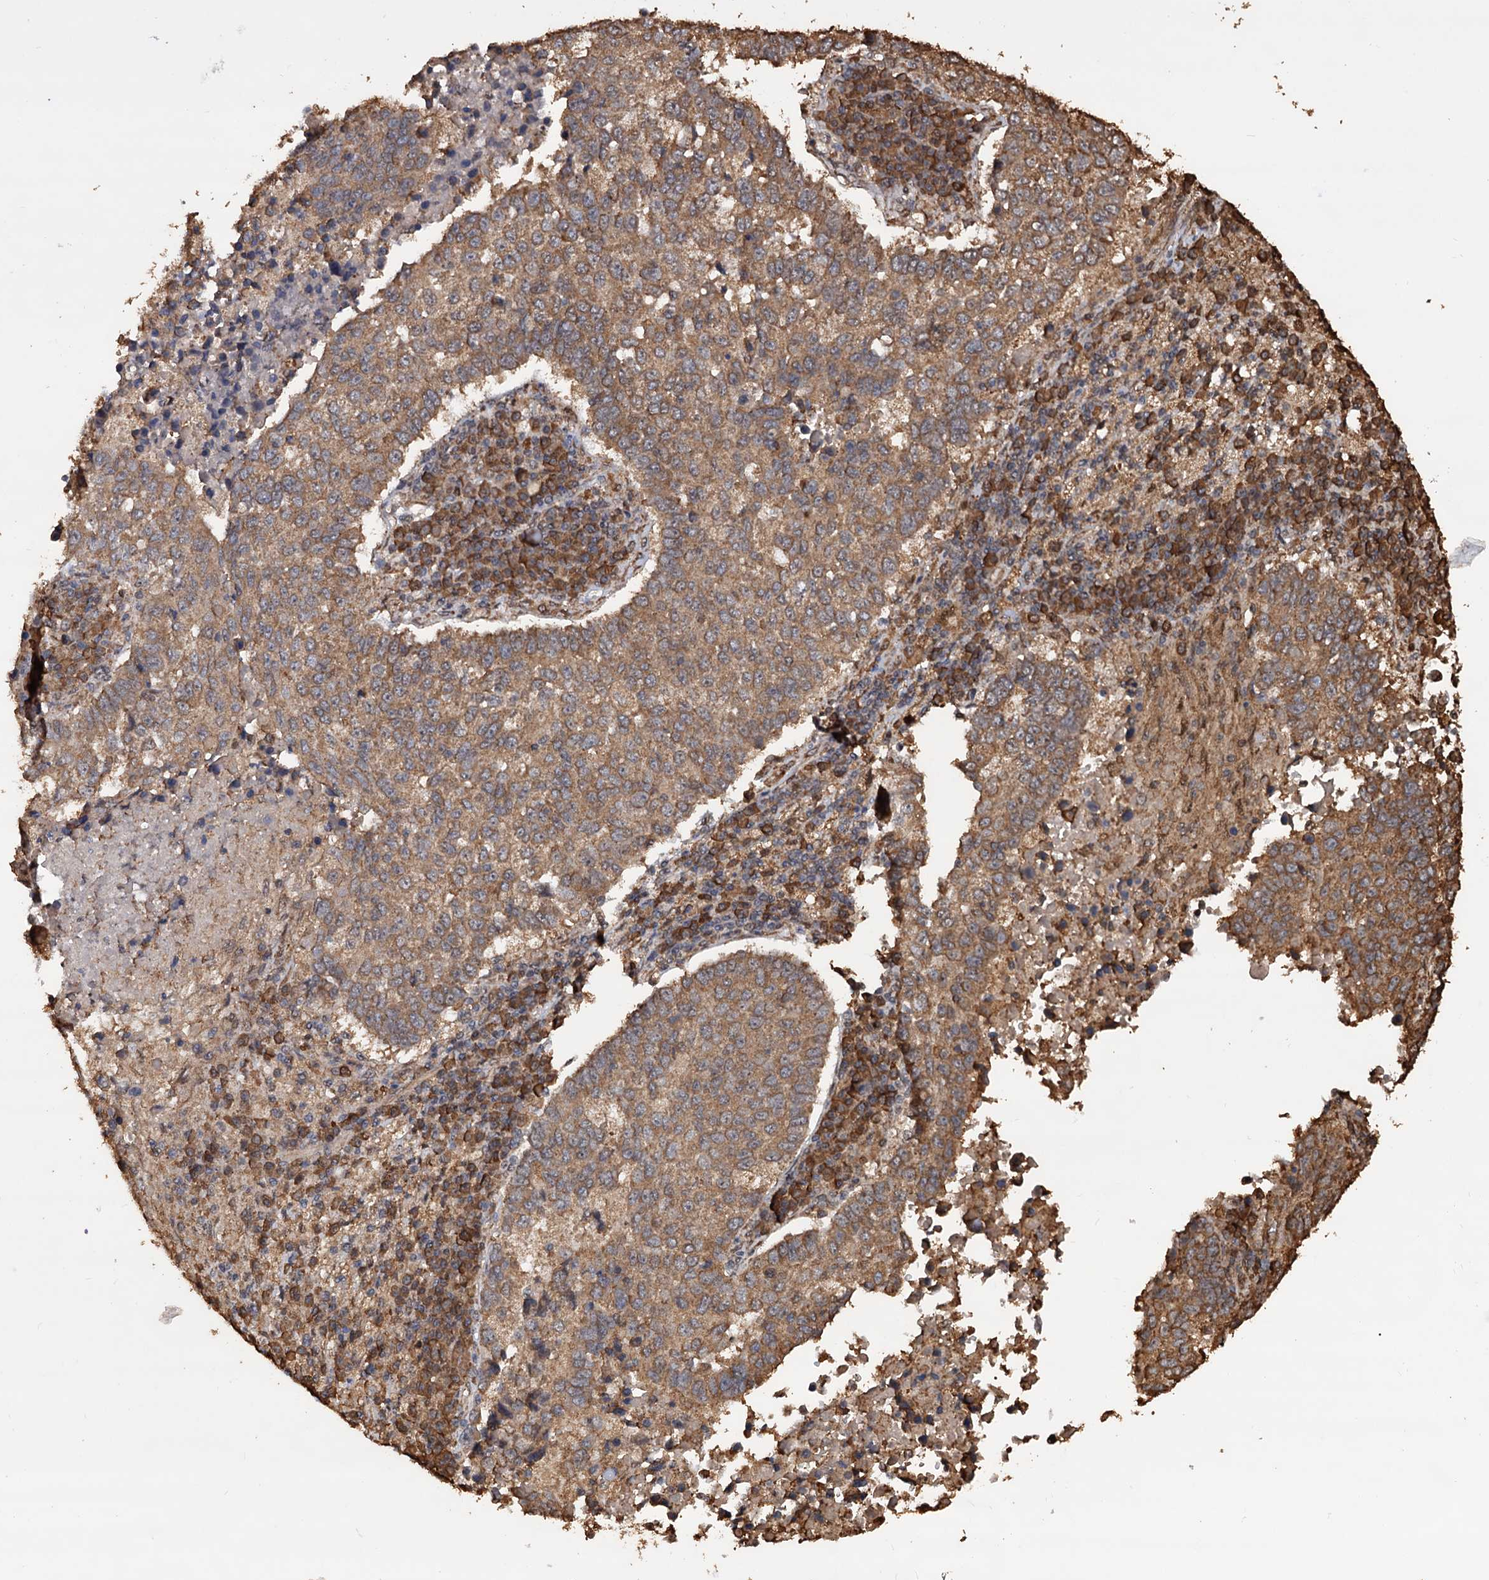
{"staining": {"intensity": "moderate", "quantity": ">75%", "location": "cytoplasmic/membranous"}, "tissue": "lung cancer", "cell_type": "Tumor cells", "image_type": "cancer", "snomed": [{"axis": "morphology", "description": "Squamous cell carcinoma, NOS"}, {"axis": "topography", "description": "Lung"}], "caption": "Immunohistochemical staining of human lung cancer (squamous cell carcinoma) exhibits medium levels of moderate cytoplasmic/membranous staining in about >75% of tumor cells. The protein is shown in brown color, while the nuclei are stained blue.", "gene": "TBC1D12", "patient": {"sex": "male", "age": 73}}